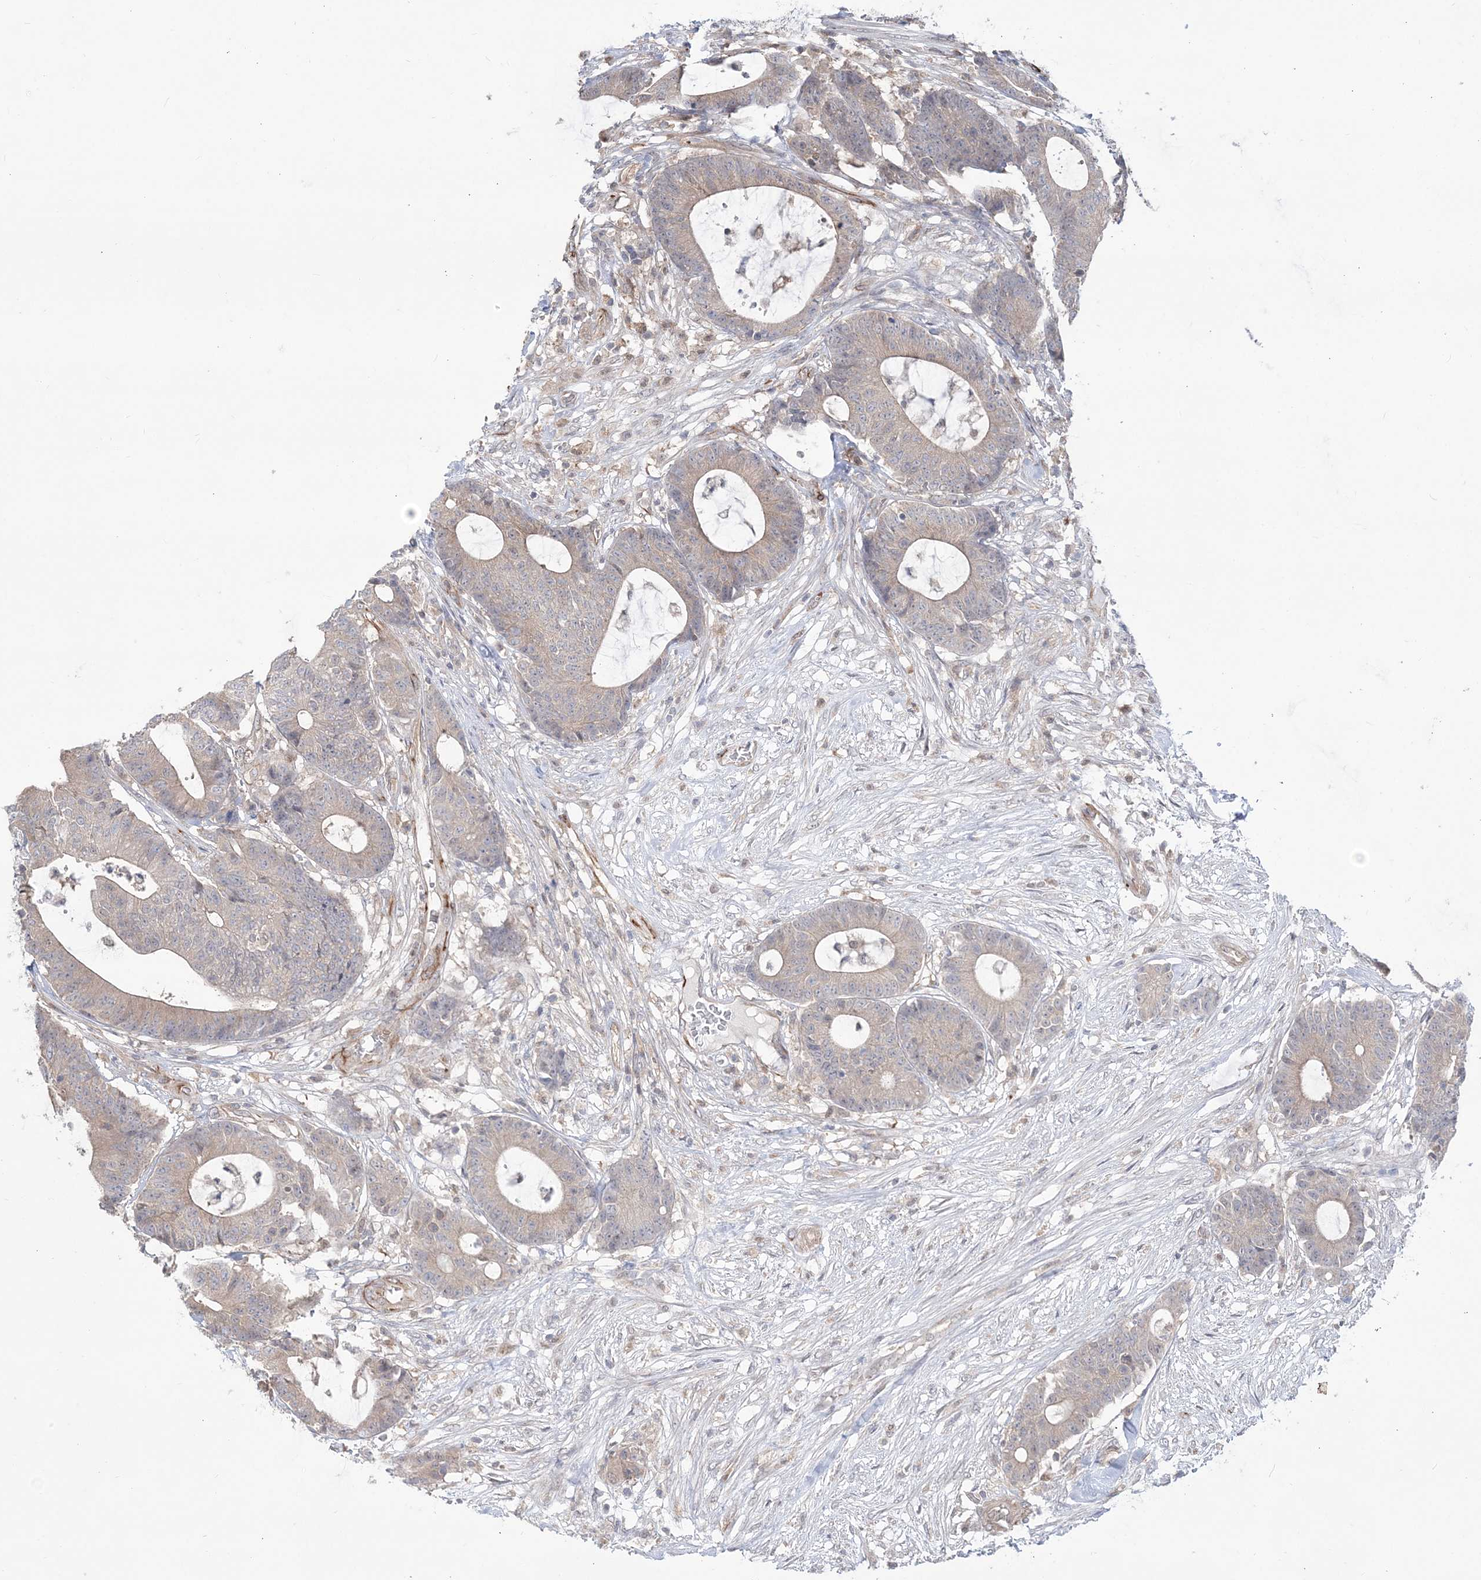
{"staining": {"intensity": "weak", "quantity": "25%-75%", "location": "cytoplasmic/membranous"}, "tissue": "colorectal cancer", "cell_type": "Tumor cells", "image_type": "cancer", "snomed": [{"axis": "morphology", "description": "Adenocarcinoma, NOS"}, {"axis": "topography", "description": "Colon"}], "caption": "About 25%-75% of tumor cells in human colorectal cancer demonstrate weak cytoplasmic/membranous protein staining as visualized by brown immunohistochemical staining.", "gene": "DHX57", "patient": {"sex": "female", "age": 84}}